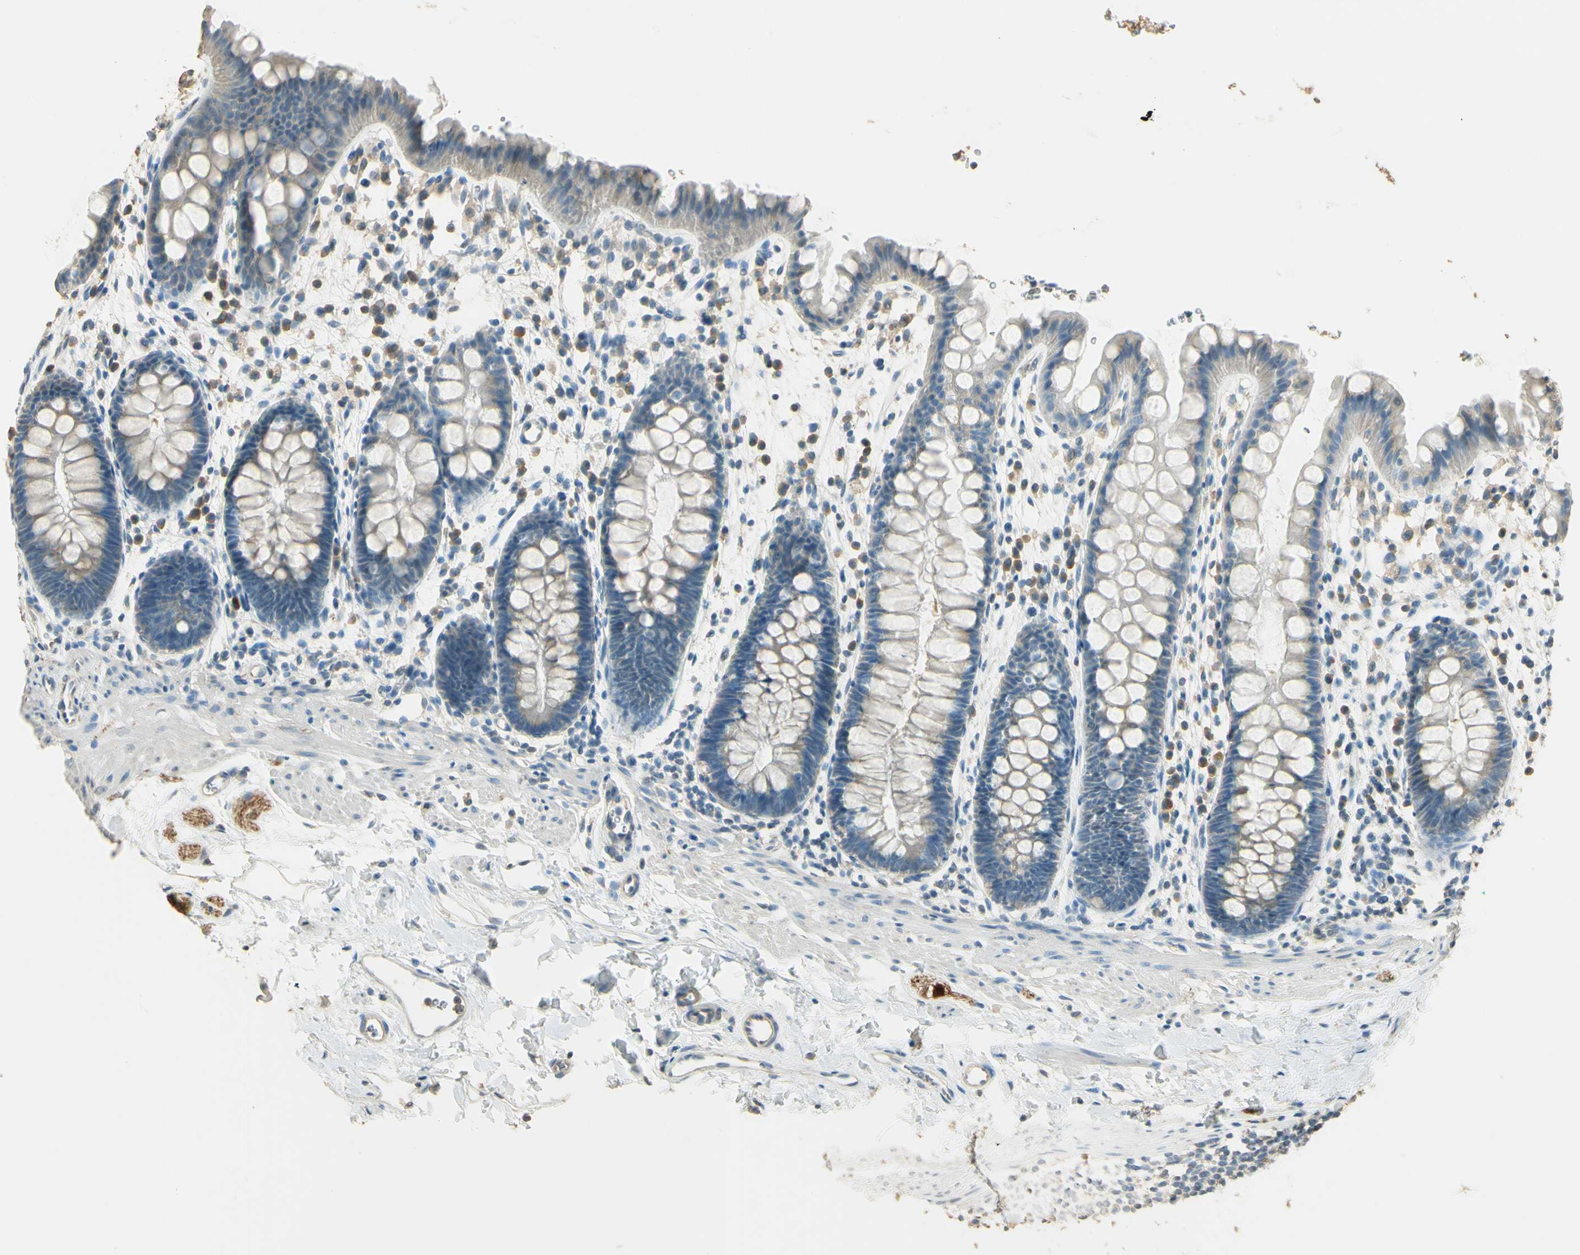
{"staining": {"intensity": "weak", "quantity": "<25%", "location": "cytoplasmic/membranous"}, "tissue": "rectum", "cell_type": "Glandular cells", "image_type": "normal", "snomed": [{"axis": "morphology", "description": "Normal tissue, NOS"}, {"axis": "topography", "description": "Rectum"}], "caption": "DAB immunohistochemical staining of normal rectum demonstrates no significant positivity in glandular cells. (DAB (3,3'-diaminobenzidine) immunohistochemistry (IHC), high magnification).", "gene": "UXS1", "patient": {"sex": "female", "age": 24}}